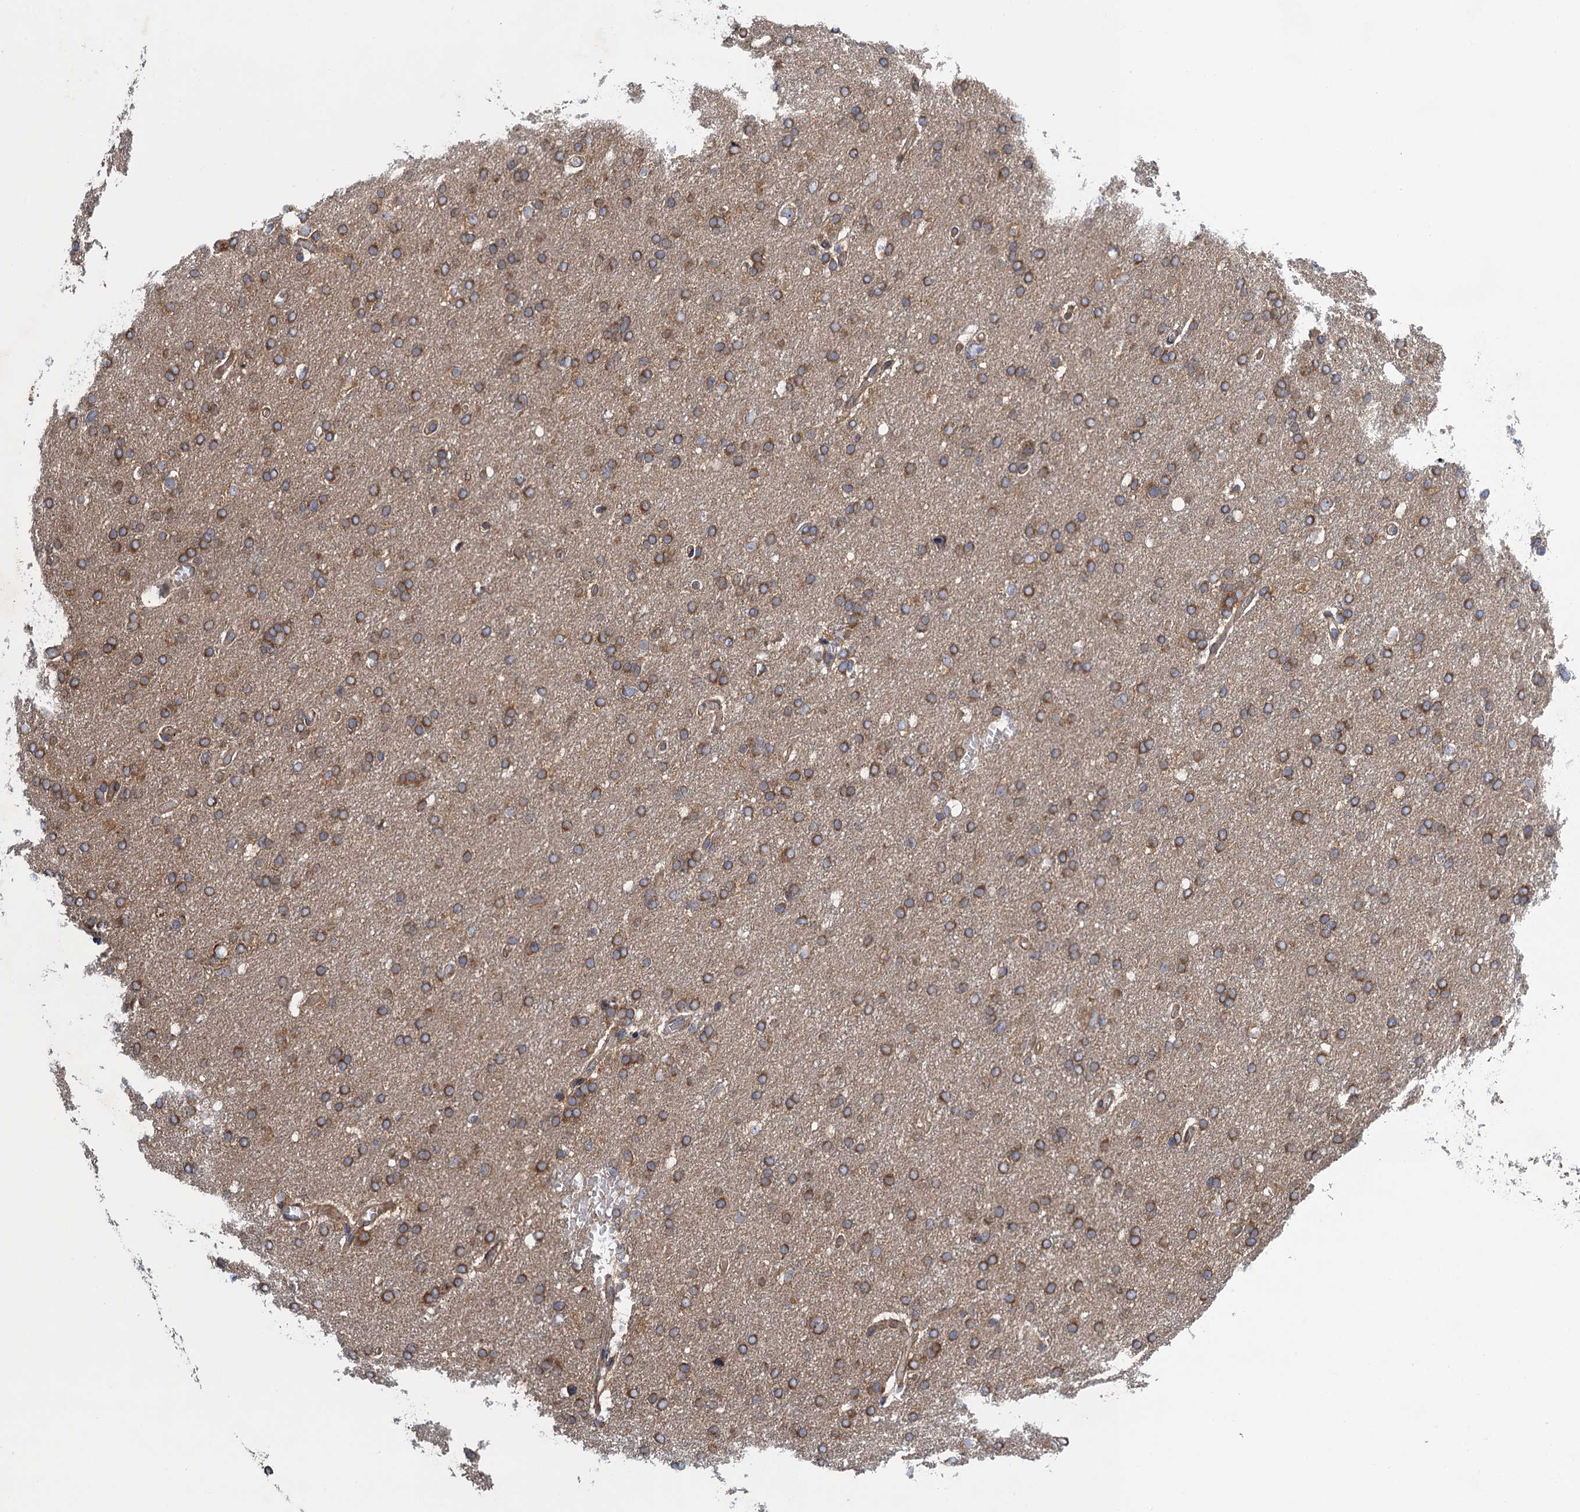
{"staining": {"intensity": "moderate", "quantity": ">75%", "location": "cytoplasmic/membranous"}, "tissue": "glioma", "cell_type": "Tumor cells", "image_type": "cancer", "snomed": [{"axis": "morphology", "description": "Glioma, malignant, High grade"}, {"axis": "topography", "description": "Cerebral cortex"}], "caption": "A brown stain highlights moderate cytoplasmic/membranous expression of a protein in human glioma tumor cells. The protein of interest is shown in brown color, while the nuclei are stained blue.", "gene": "MDM1", "patient": {"sex": "female", "age": 36}}